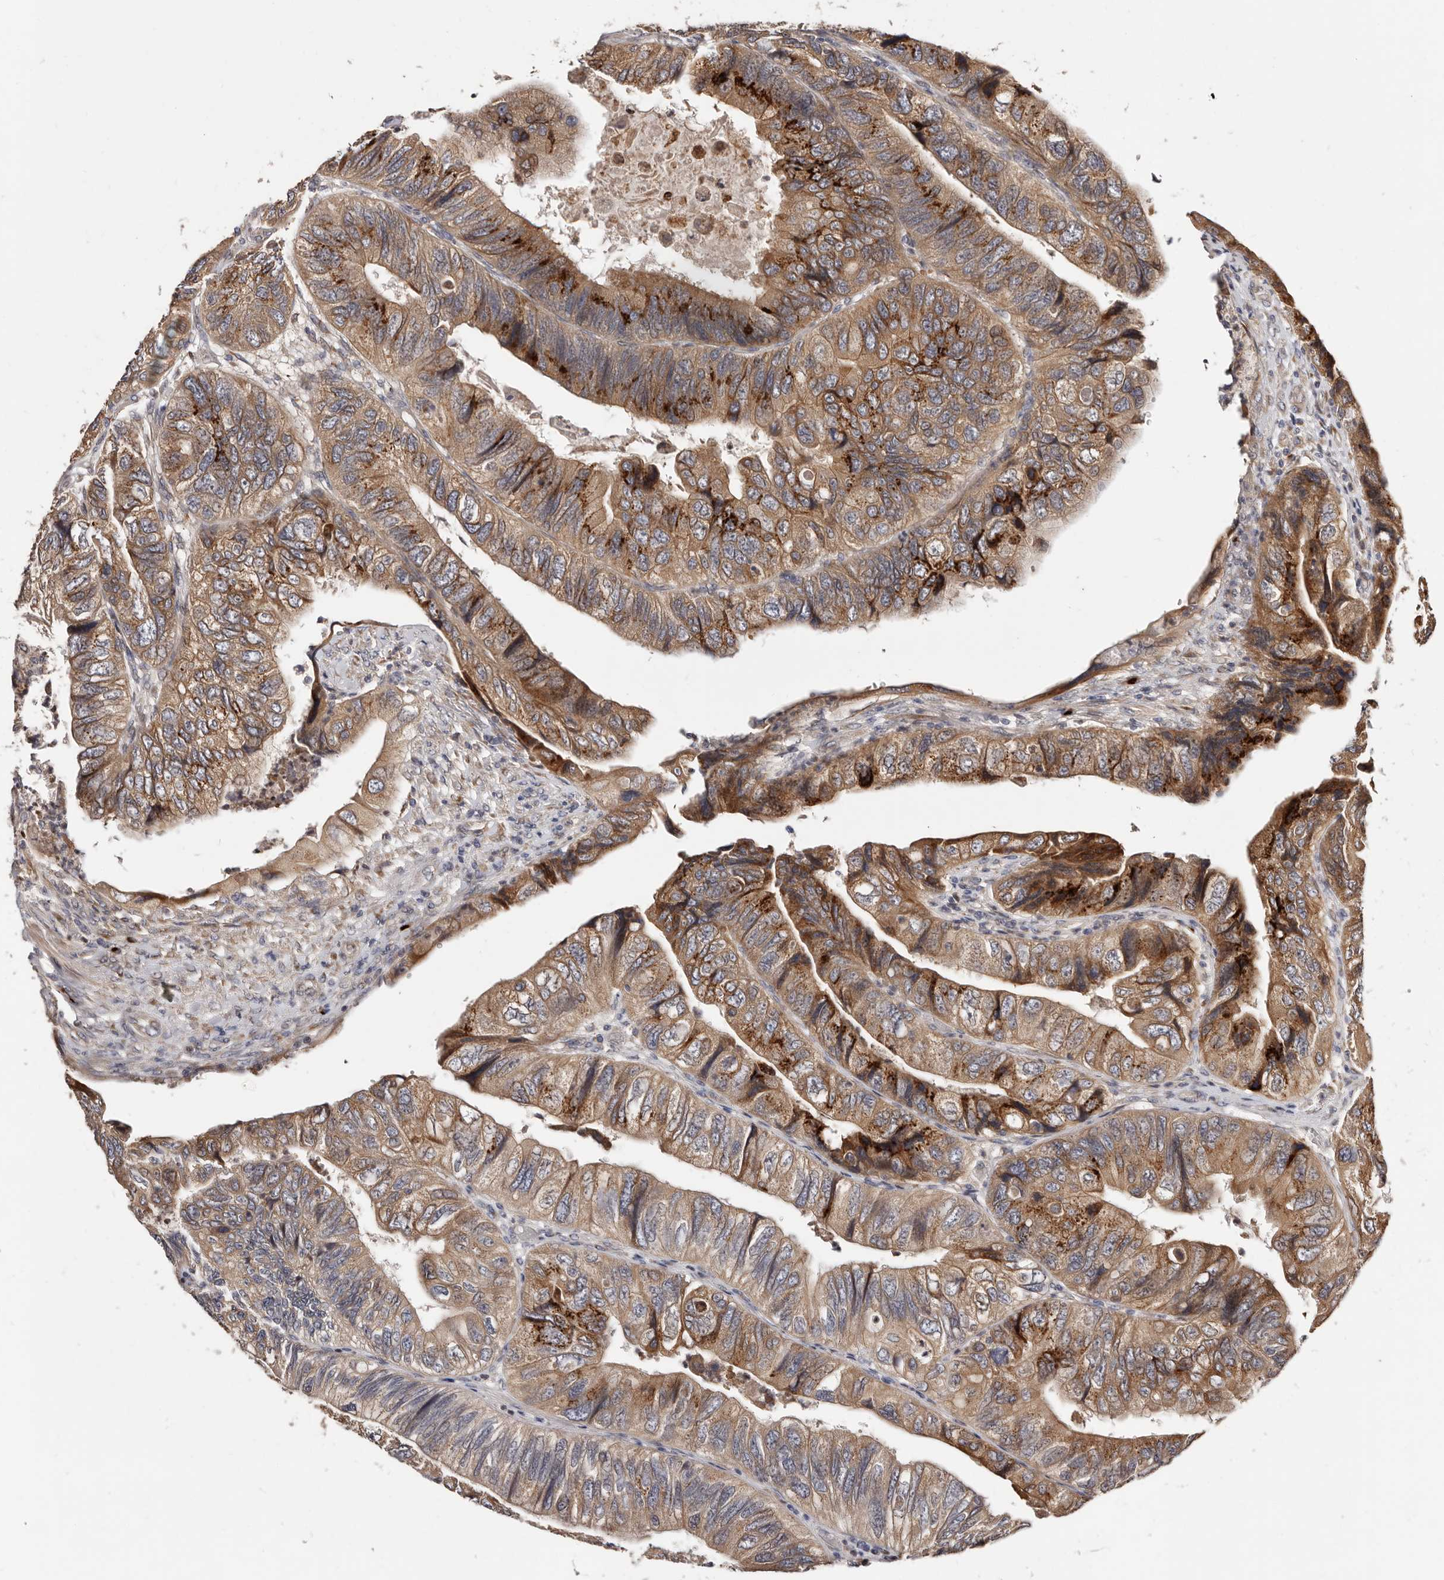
{"staining": {"intensity": "moderate", "quantity": ">75%", "location": "cytoplasmic/membranous"}, "tissue": "colorectal cancer", "cell_type": "Tumor cells", "image_type": "cancer", "snomed": [{"axis": "morphology", "description": "Adenocarcinoma, NOS"}, {"axis": "topography", "description": "Rectum"}], "caption": "Brown immunohistochemical staining in colorectal cancer (adenocarcinoma) shows moderate cytoplasmic/membranous expression in approximately >75% of tumor cells.", "gene": "DACT2", "patient": {"sex": "male", "age": 63}}